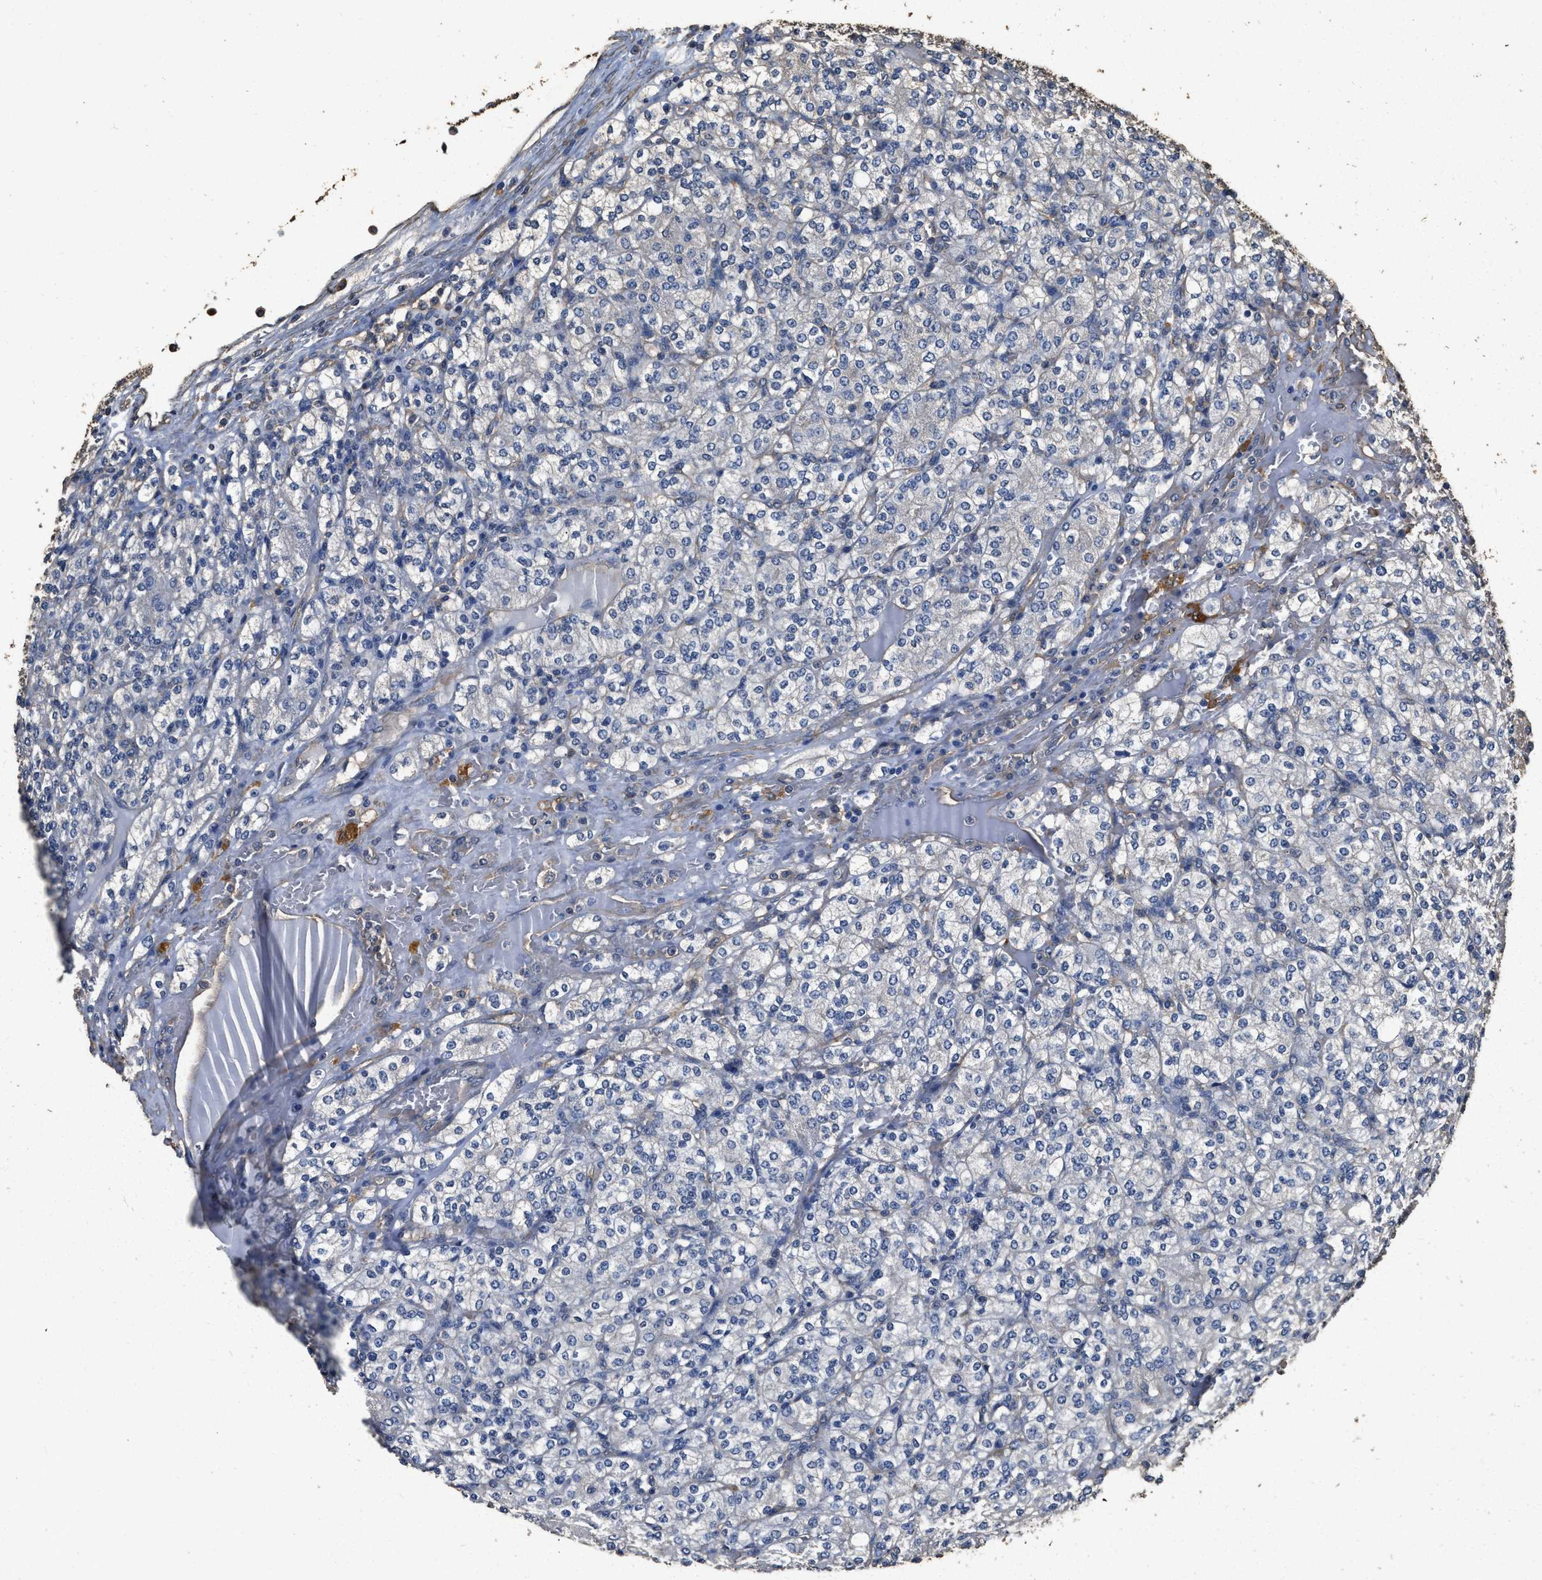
{"staining": {"intensity": "negative", "quantity": "none", "location": "none"}, "tissue": "renal cancer", "cell_type": "Tumor cells", "image_type": "cancer", "snomed": [{"axis": "morphology", "description": "Adenocarcinoma, NOS"}, {"axis": "topography", "description": "Kidney"}], "caption": "Histopathology image shows no protein expression in tumor cells of renal cancer (adenocarcinoma) tissue.", "gene": "MIB1", "patient": {"sex": "male", "age": 77}}